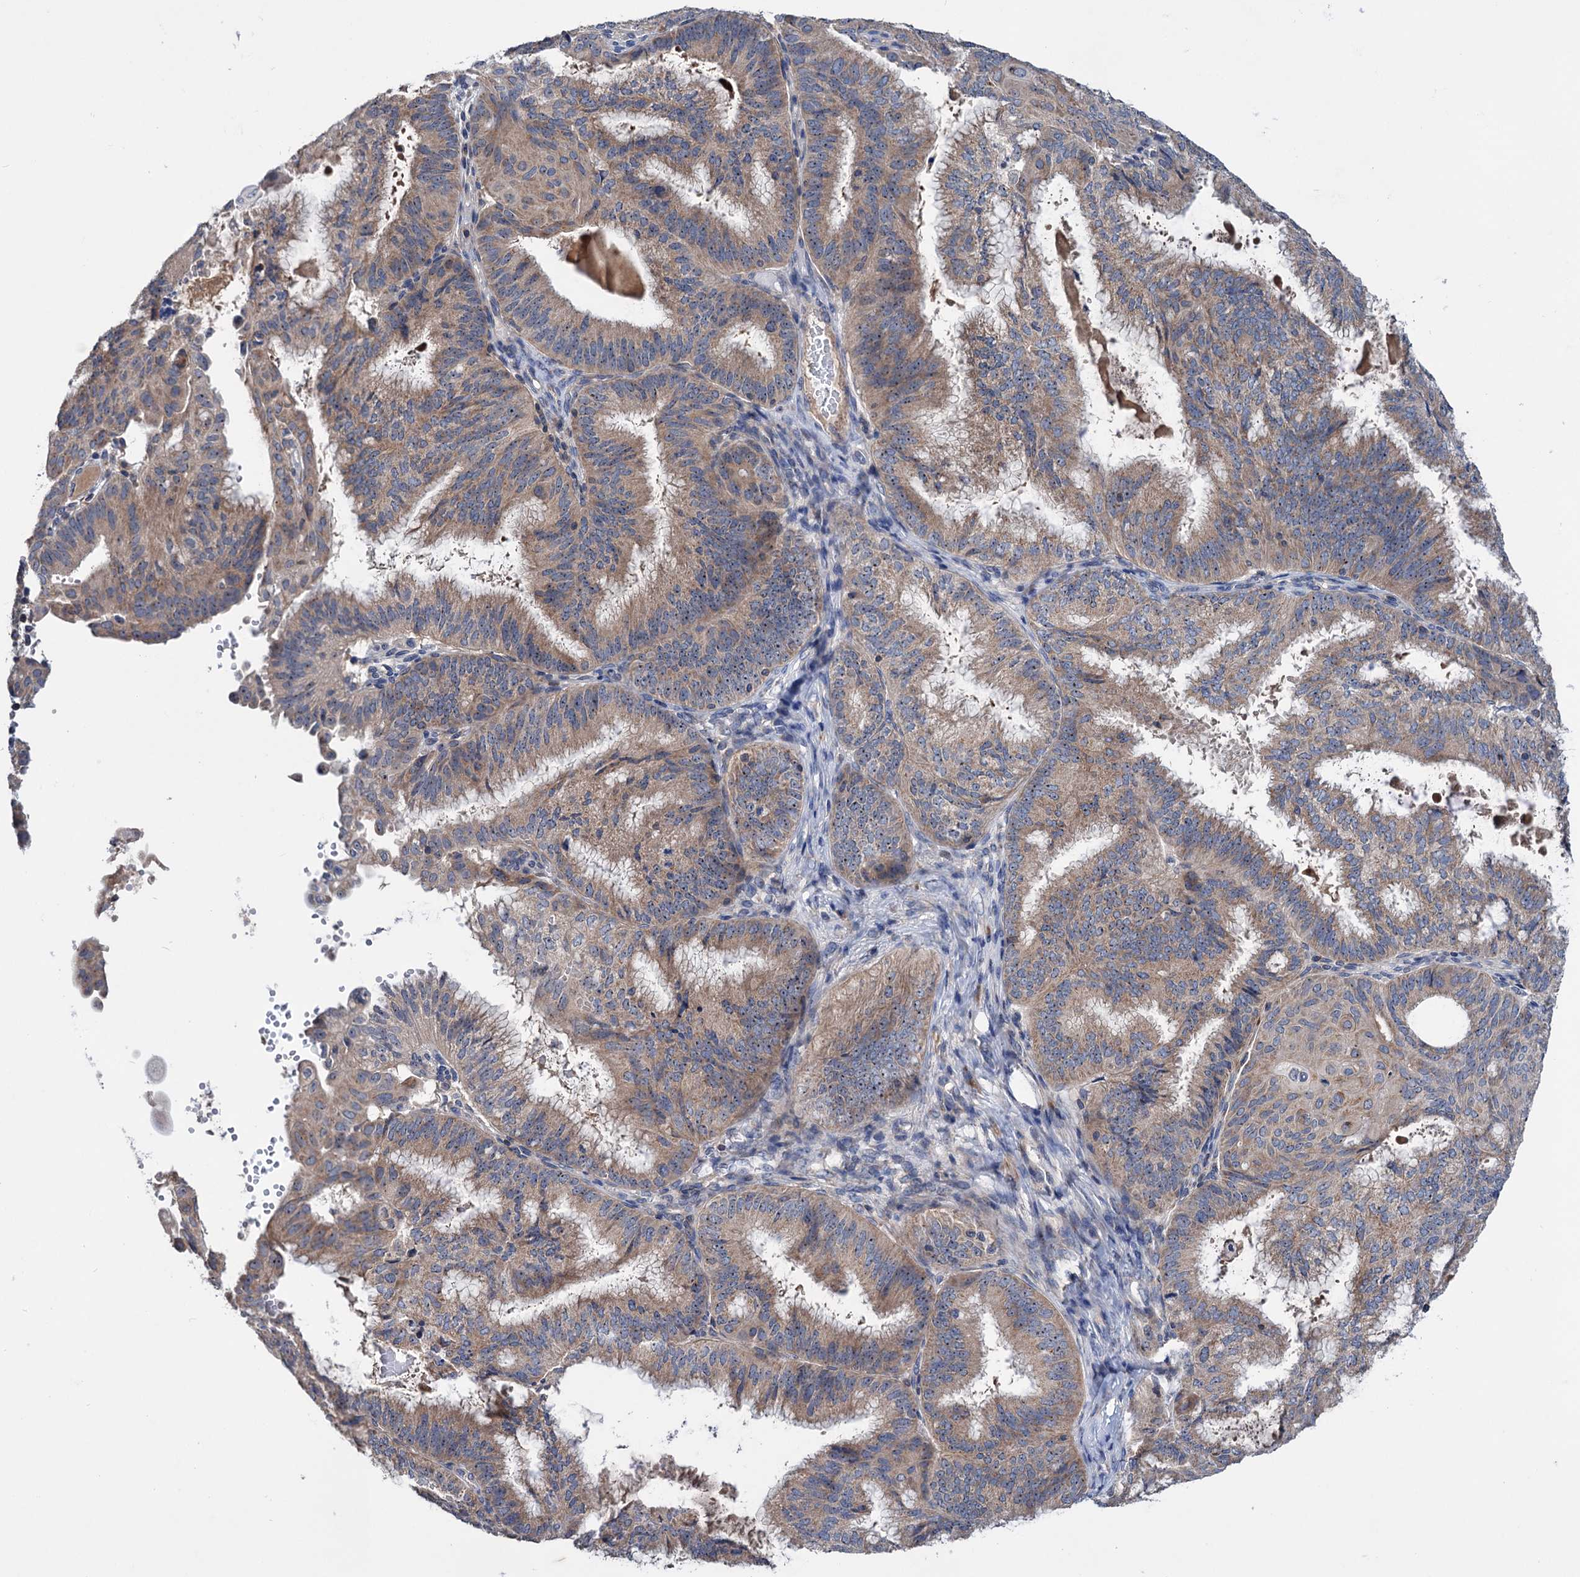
{"staining": {"intensity": "moderate", "quantity": ">75%", "location": "cytoplasmic/membranous"}, "tissue": "endometrial cancer", "cell_type": "Tumor cells", "image_type": "cancer", "snomed": [{"axis": "morphology", "description": "Adenocarcinoma, NOS"}, {"axis": "topography", "description": "Endometrium"}], "caption": "A high-resolution histopathology image shows IHC staining of adenocarcinoma (endometrial), which demonstrates moderate cytoplasmic/membranous positivity in approximately >75% of tumor cells.", "gene": "HTR3B", "patient": {"sex": "female", "age": 49}}